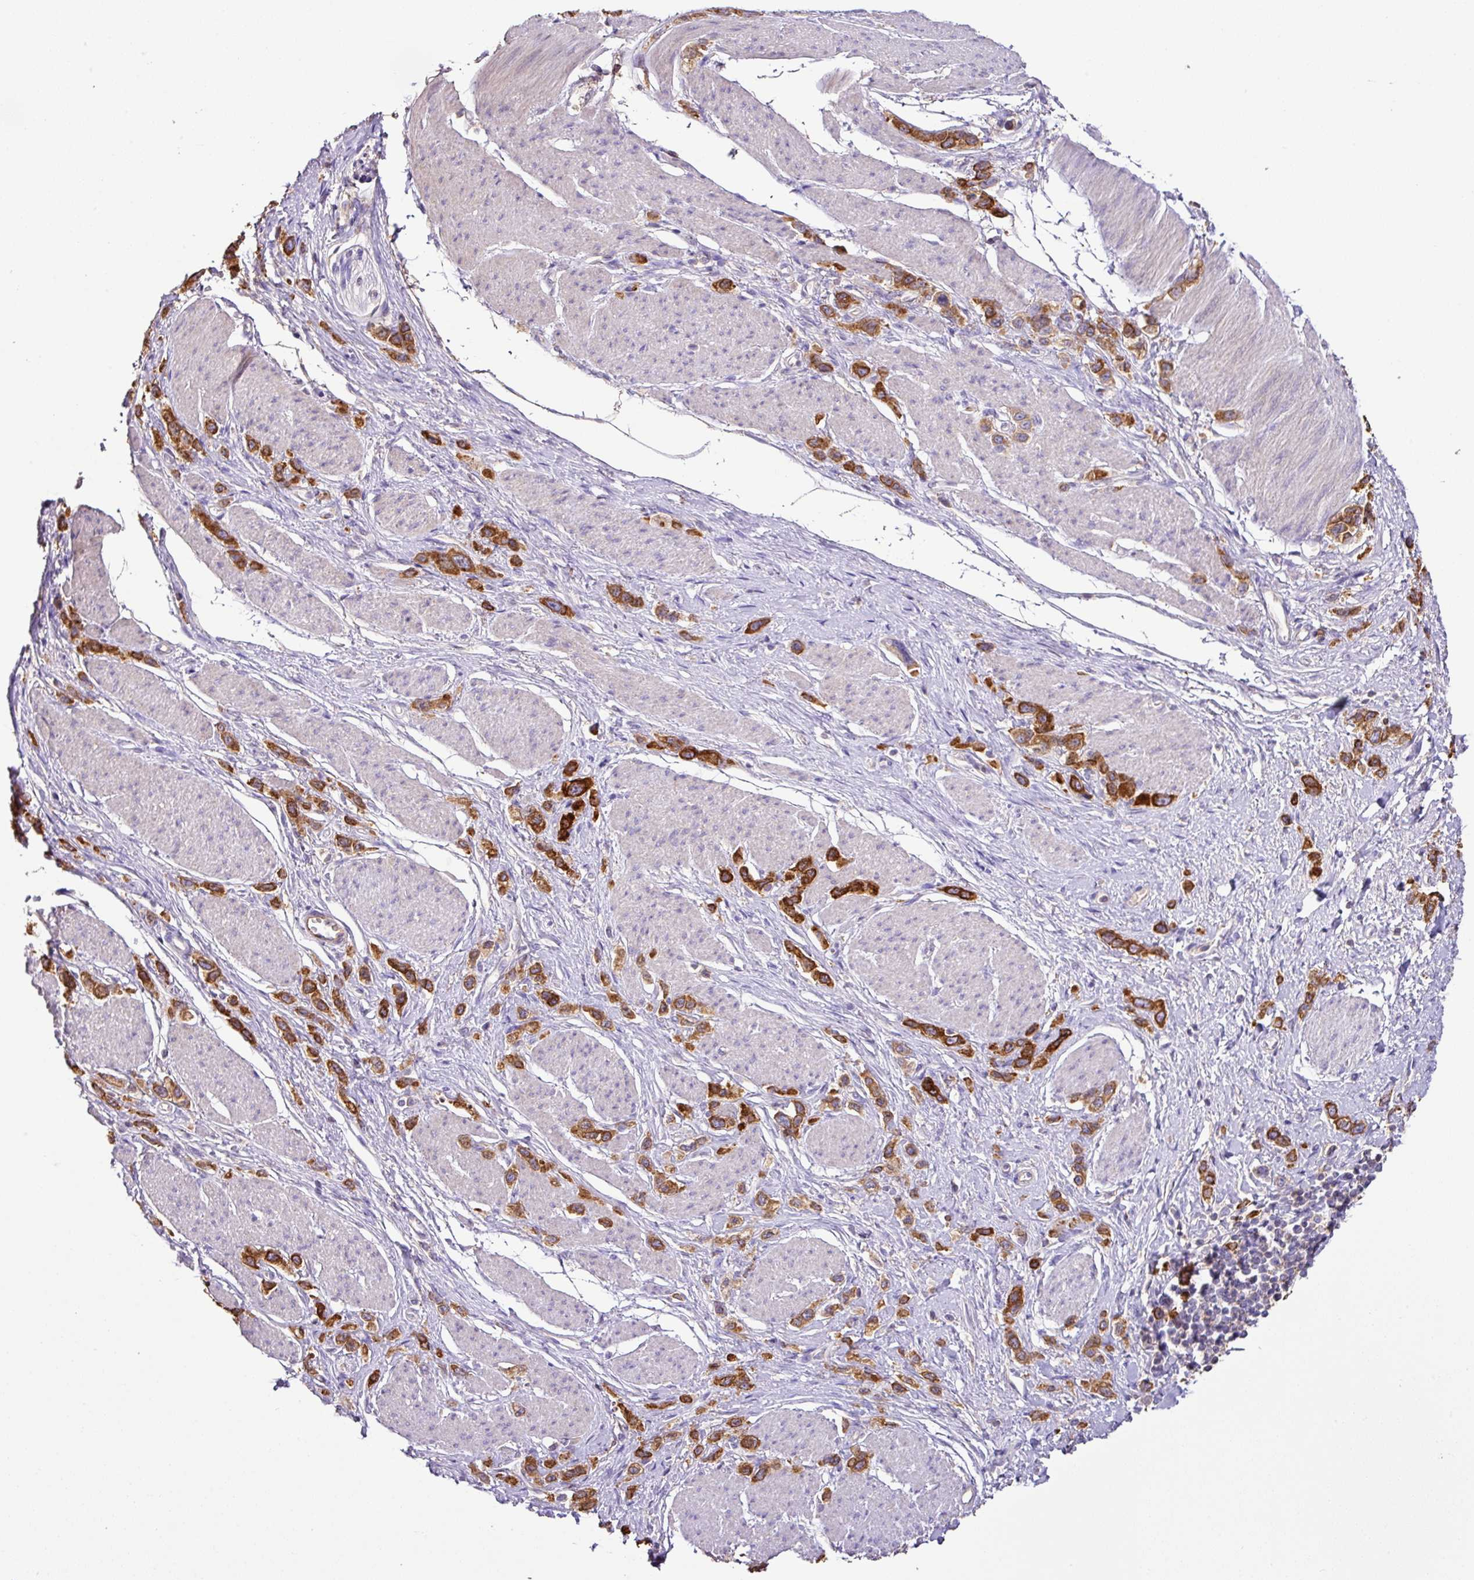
{"staining": {"intensity": "strong", "quantity": ">75%", "location": "cytoplasmic/membranous"}, "tissue": "stomach cancer", "cell_type": "Tumor cells", "image_type": "cancer", "snomed": [{"axis": "morphology", "description": "Adenocarcinoma, NOS"}, {"axis": "topography", "description": "Stomach"}], "caption": "Adenocarcinoma (stomach) stained with immunohistochemistry (IHC) shows strong cytoplasmic/membranous staining in approximately >75% of tumor cells.", "gene": "AGR3", "patient": {"sex": "female", "age": 65}}